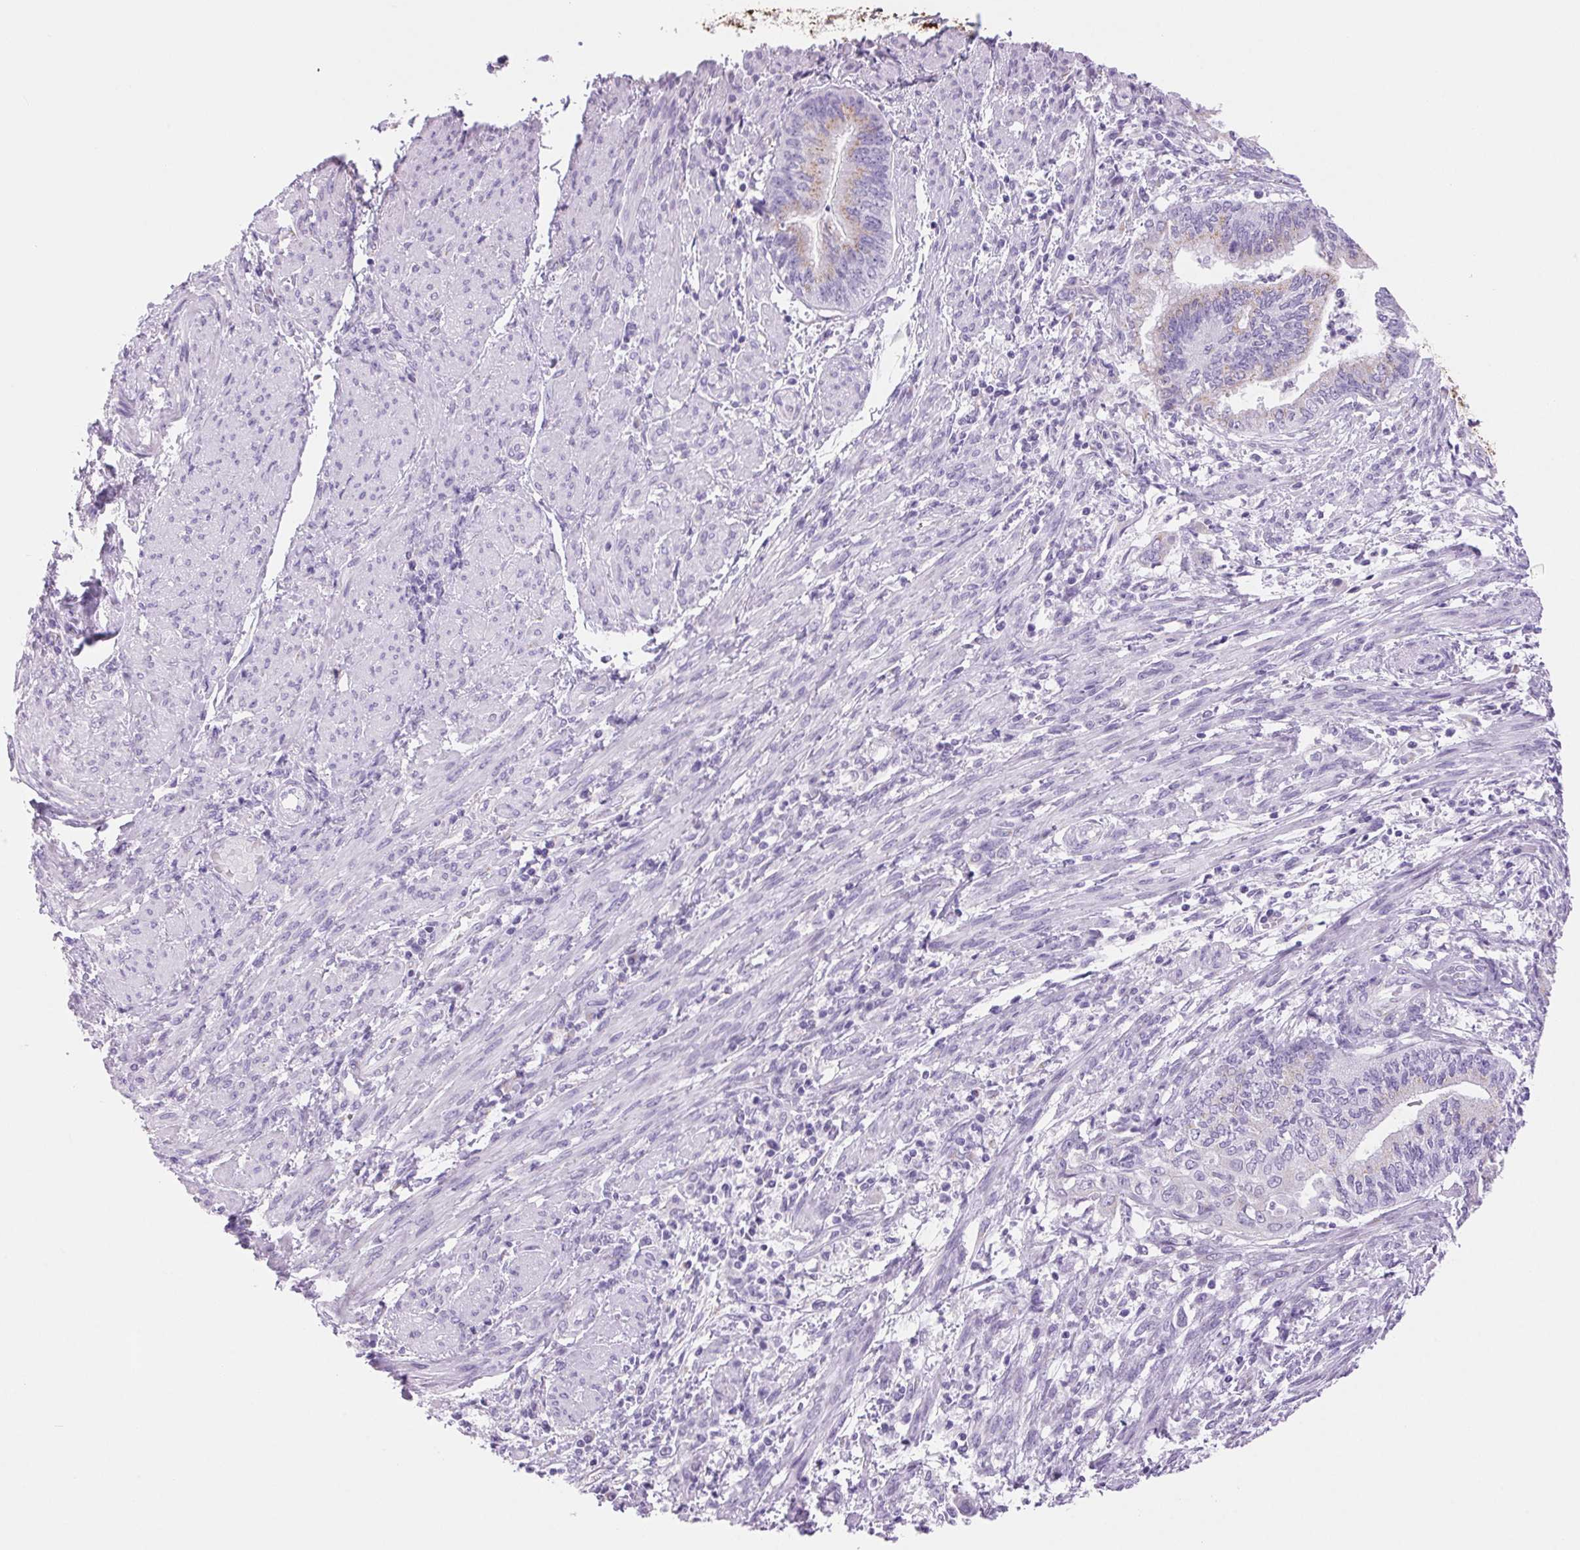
{"staining": {"intensity": "weak", "quantity": "<25%", "location": "cytoplasmic/membranous"}, "tissue": "endometrial cancer", "cell_type": "Tumor cells", "image_type": "cancer", "snomed": [{"axis": "morphology", "description": "Adenocarcinoma, NOS"}, {"axis": "topography", "description": "Endometrium"}], "caption": "There is no significant expression in tumor cells of endometrial adenocarcinoma.", "gene": "SERPINB3", "patient": {"sex": "female", "age": 65}}